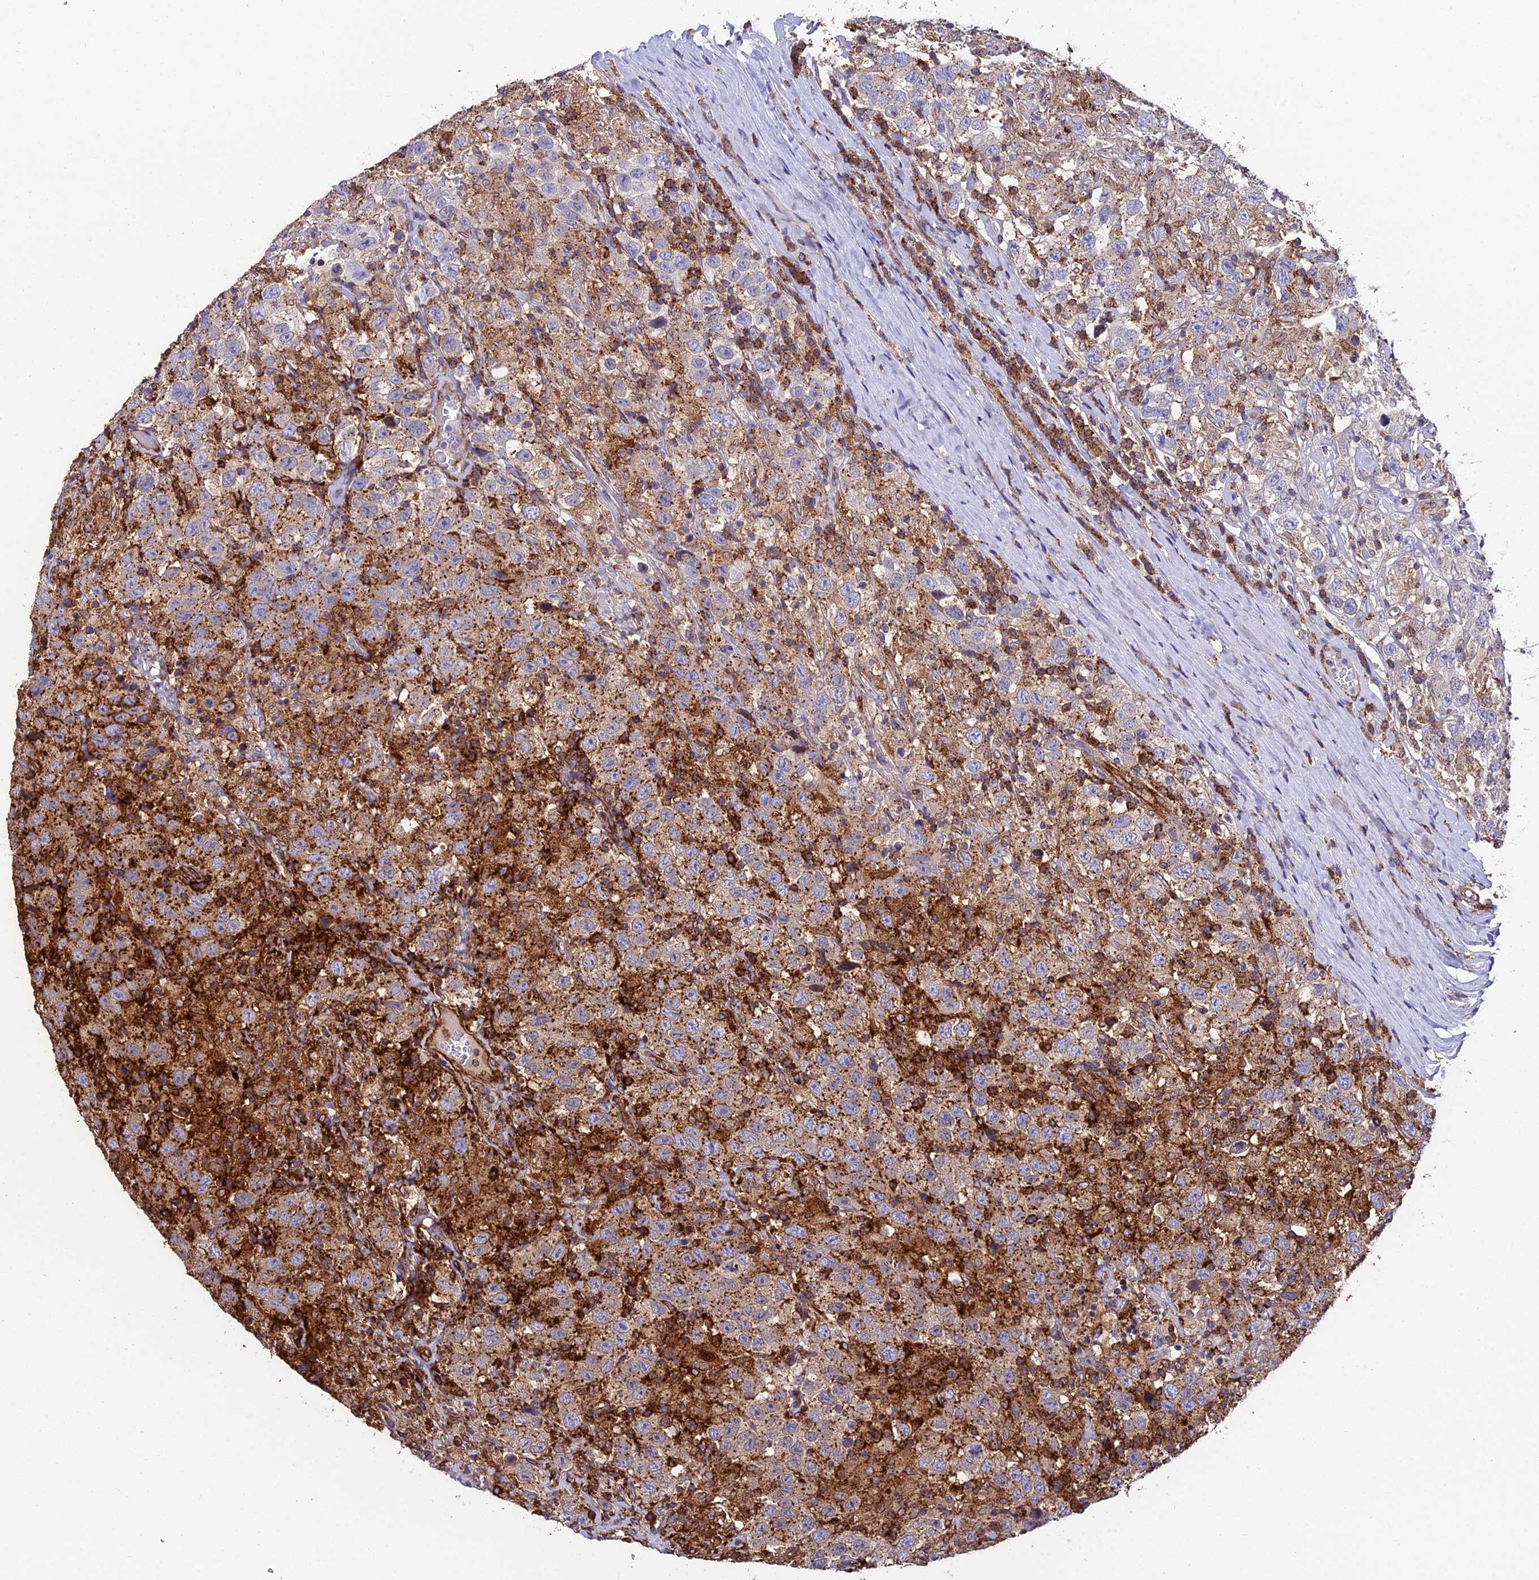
{"staining": {"intensity": "moderate", "quantity": ">75%", "location": "cytoplasmic/membranous"}, "tissue": "testis cancer", "cell_type": "Tumor cells", "image_type": "cancer", "snomed": [{"axis": "morphology", "description": "Seminoma, NOS"}, {"axis": "topography", "description": "Testis"}], "caption": "Human testis seminoma stained for a protein (brown) shows moderate cytoplasmic/membranous positive positivity in about >75% of tumor cells.", "gene": "DDX19A", "patient": {"sex": "male", "age": 41}}